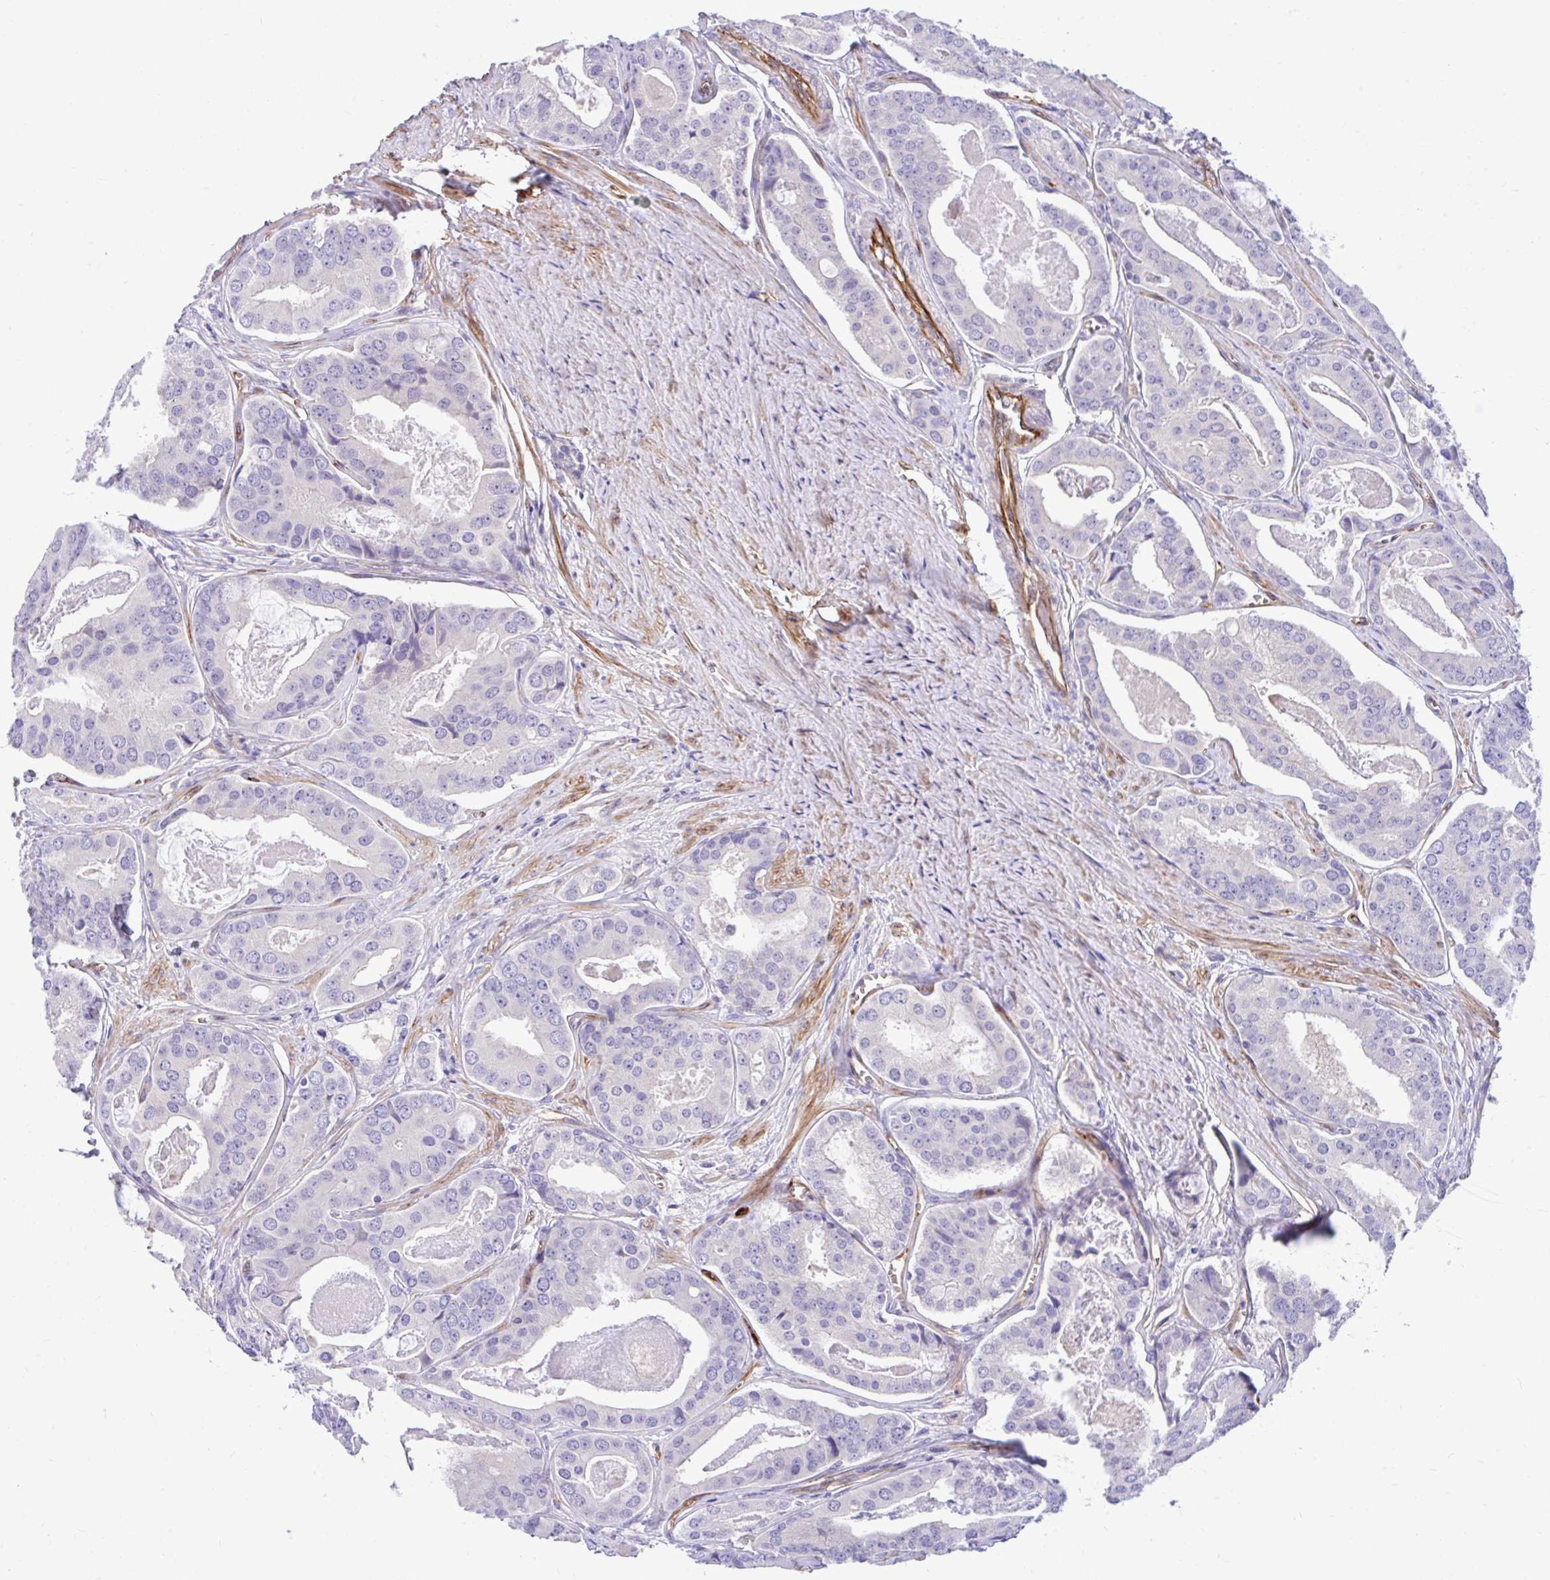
{"staining": {"intensity": "negative", "quantity": "none", "location": "none"}, "tissue": "prostate cancer", "cell_type": "Tumor cells", "image_type": "cancer", "snomed": [{"axis": "morphology", "description": "Adenocarcinoma, High grade"}, {"axis": "topography", "description": "Prostate"}], "caption": "Tumor cells show no significant positivity in adenocarcinoma (high-grade) (prostate). (Stains: DAB immunohistochemistry with hematoxylin counter stain, Microscopy: brightfield microscopy at high magnification).", "gene": "ESPNL", "patient": {"sex": "male", "age": 71}}